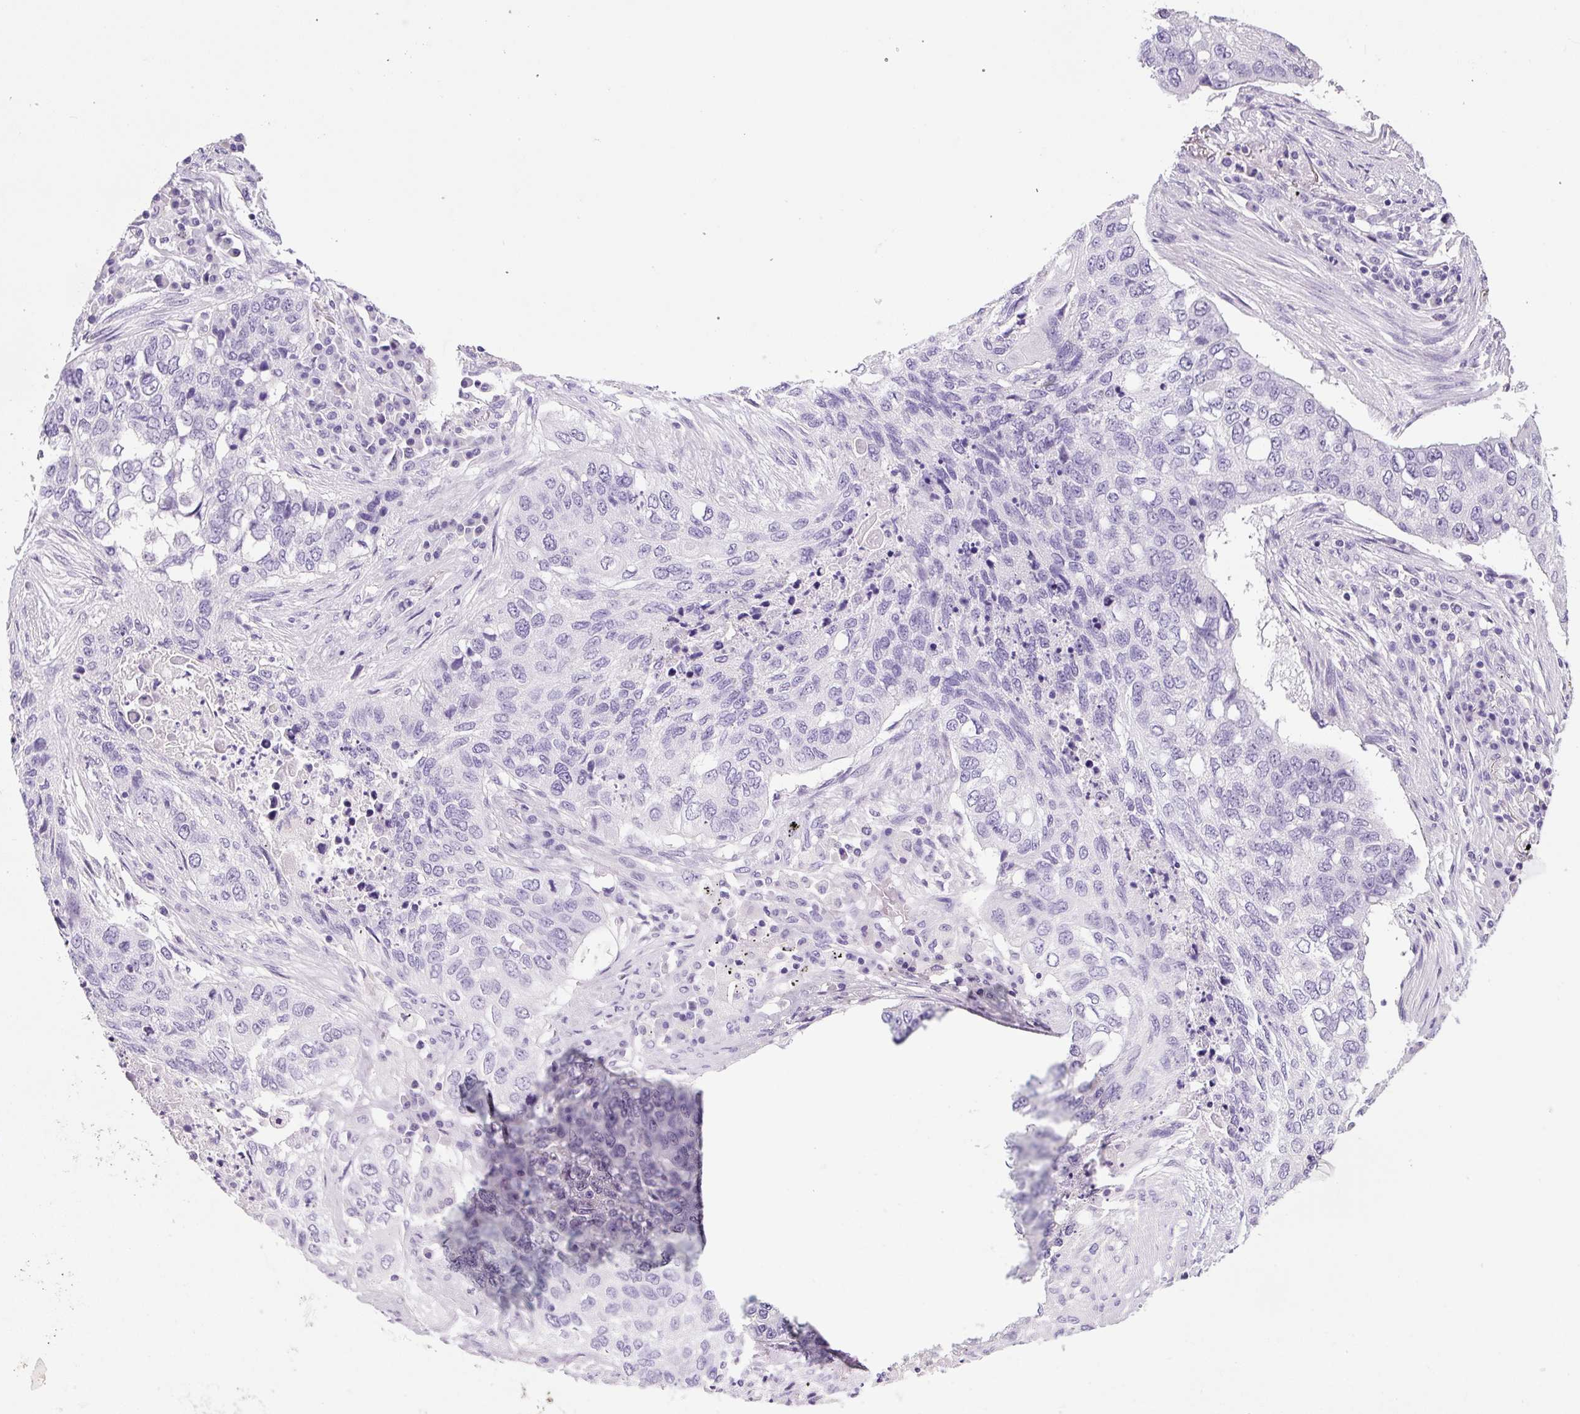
{"staining": {"intensity": "negative", "quantity": "none", "location": "none"}, "tissue": "lung cancer", "cell_type": "Tumor cells", "image_type": "cancer", "snomed": [{"axis": "morphology", "description": "Squamous cell carcinoma, NOS"}, {"axis": "topography", "description": "Lung"}], "caption": "The photomicrograph displays no staining of tumor cells in squamous cell carcinoma (lung).", "gene": "CHGA", "patient": {"sex": "female", "age": 63}}